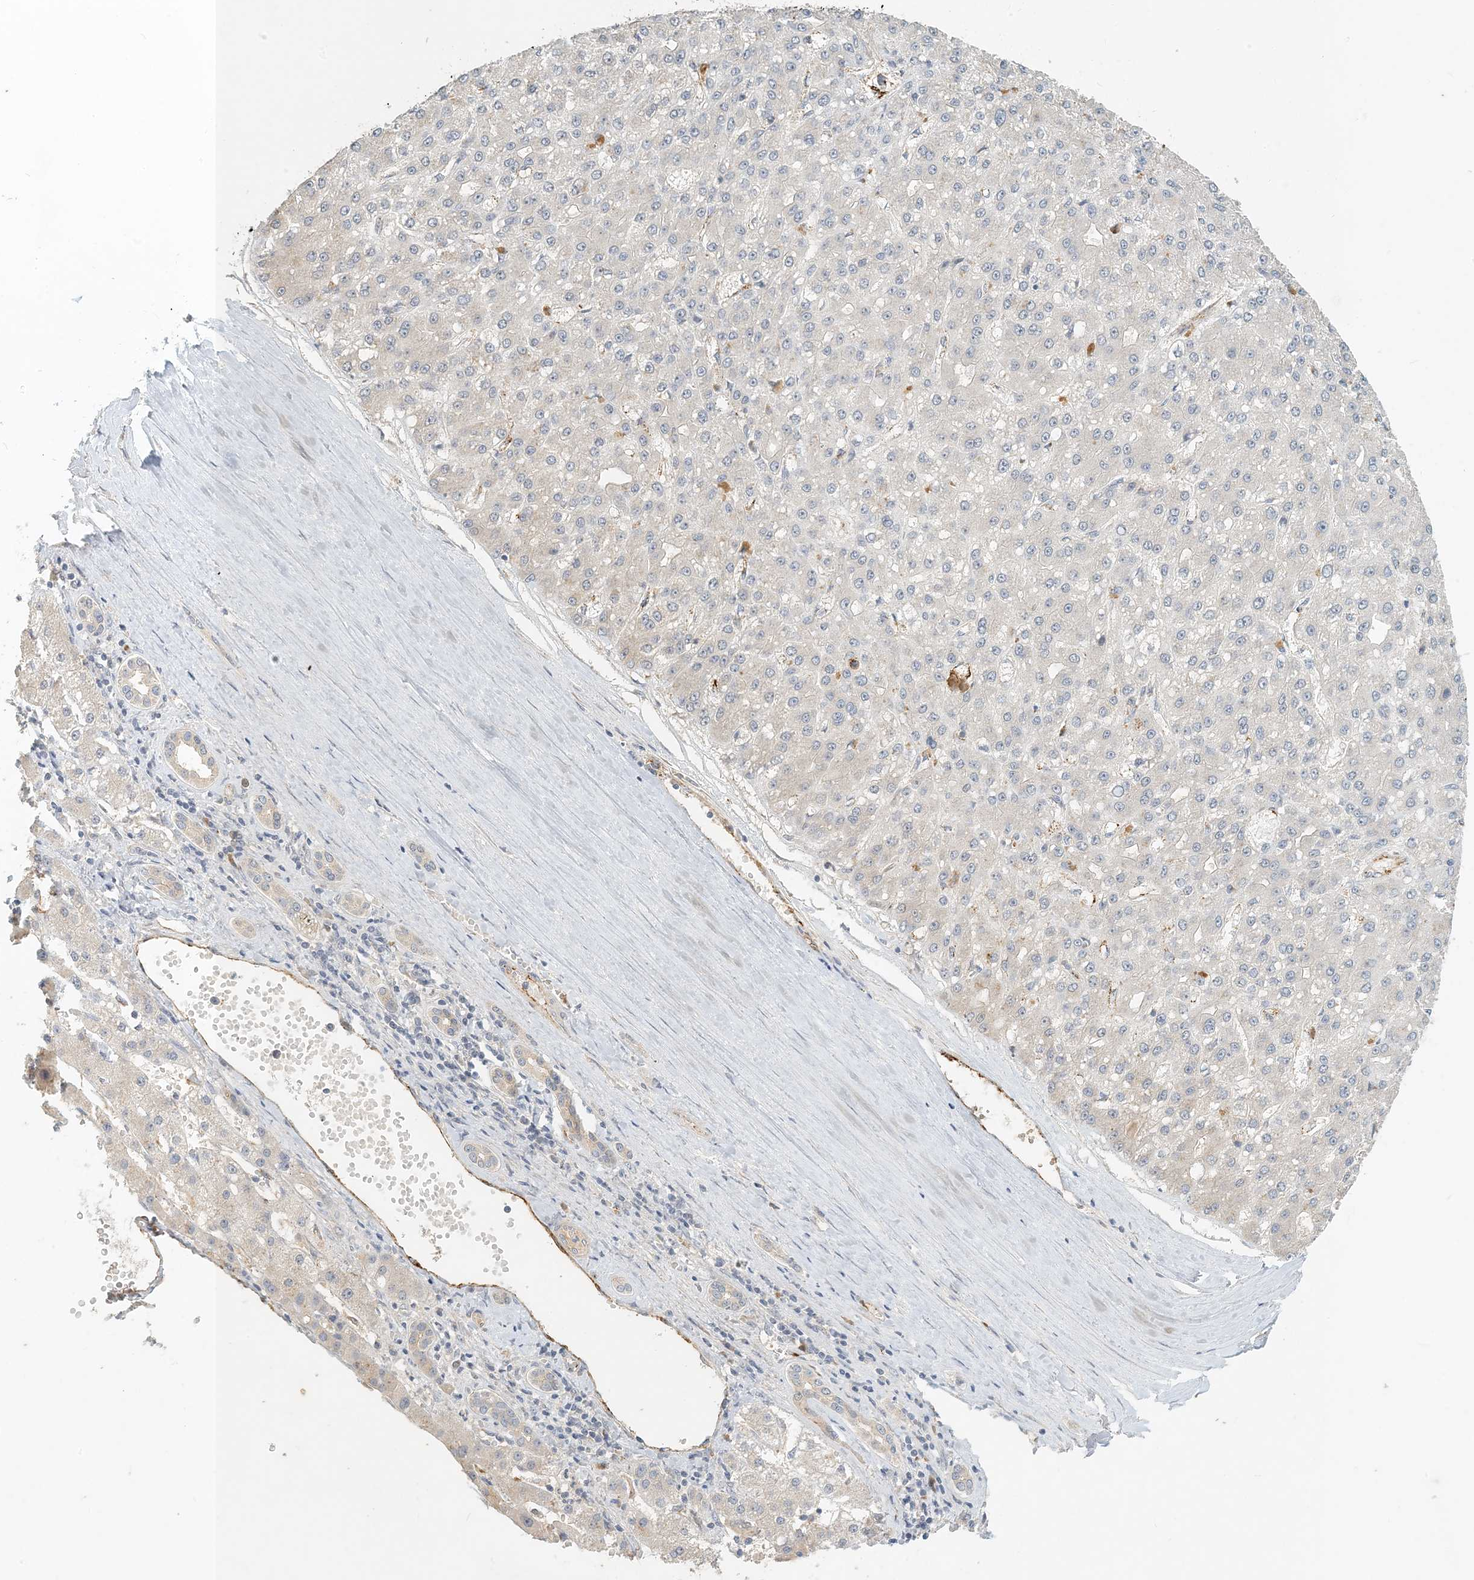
{"staining": {"intensity": "negative", "quantity": "none", "location": "none"}, "tissue": "liver cancer", "cell_type": "Tumor cells", "image_type": "cancer", "snomed": [{"axis": "morphology", "description": "Carcinoma, Hepatocellular, NOS"}, {"axis": "topography", "description": "Liver"}], "caption": "Liver cancer (hepatocellular carcinoma) stained for a protein using immunohistochemistry displays no staining tumor cells.", "gene": "ZBTB3", "patient": {"sex": "male", "age": 67}}